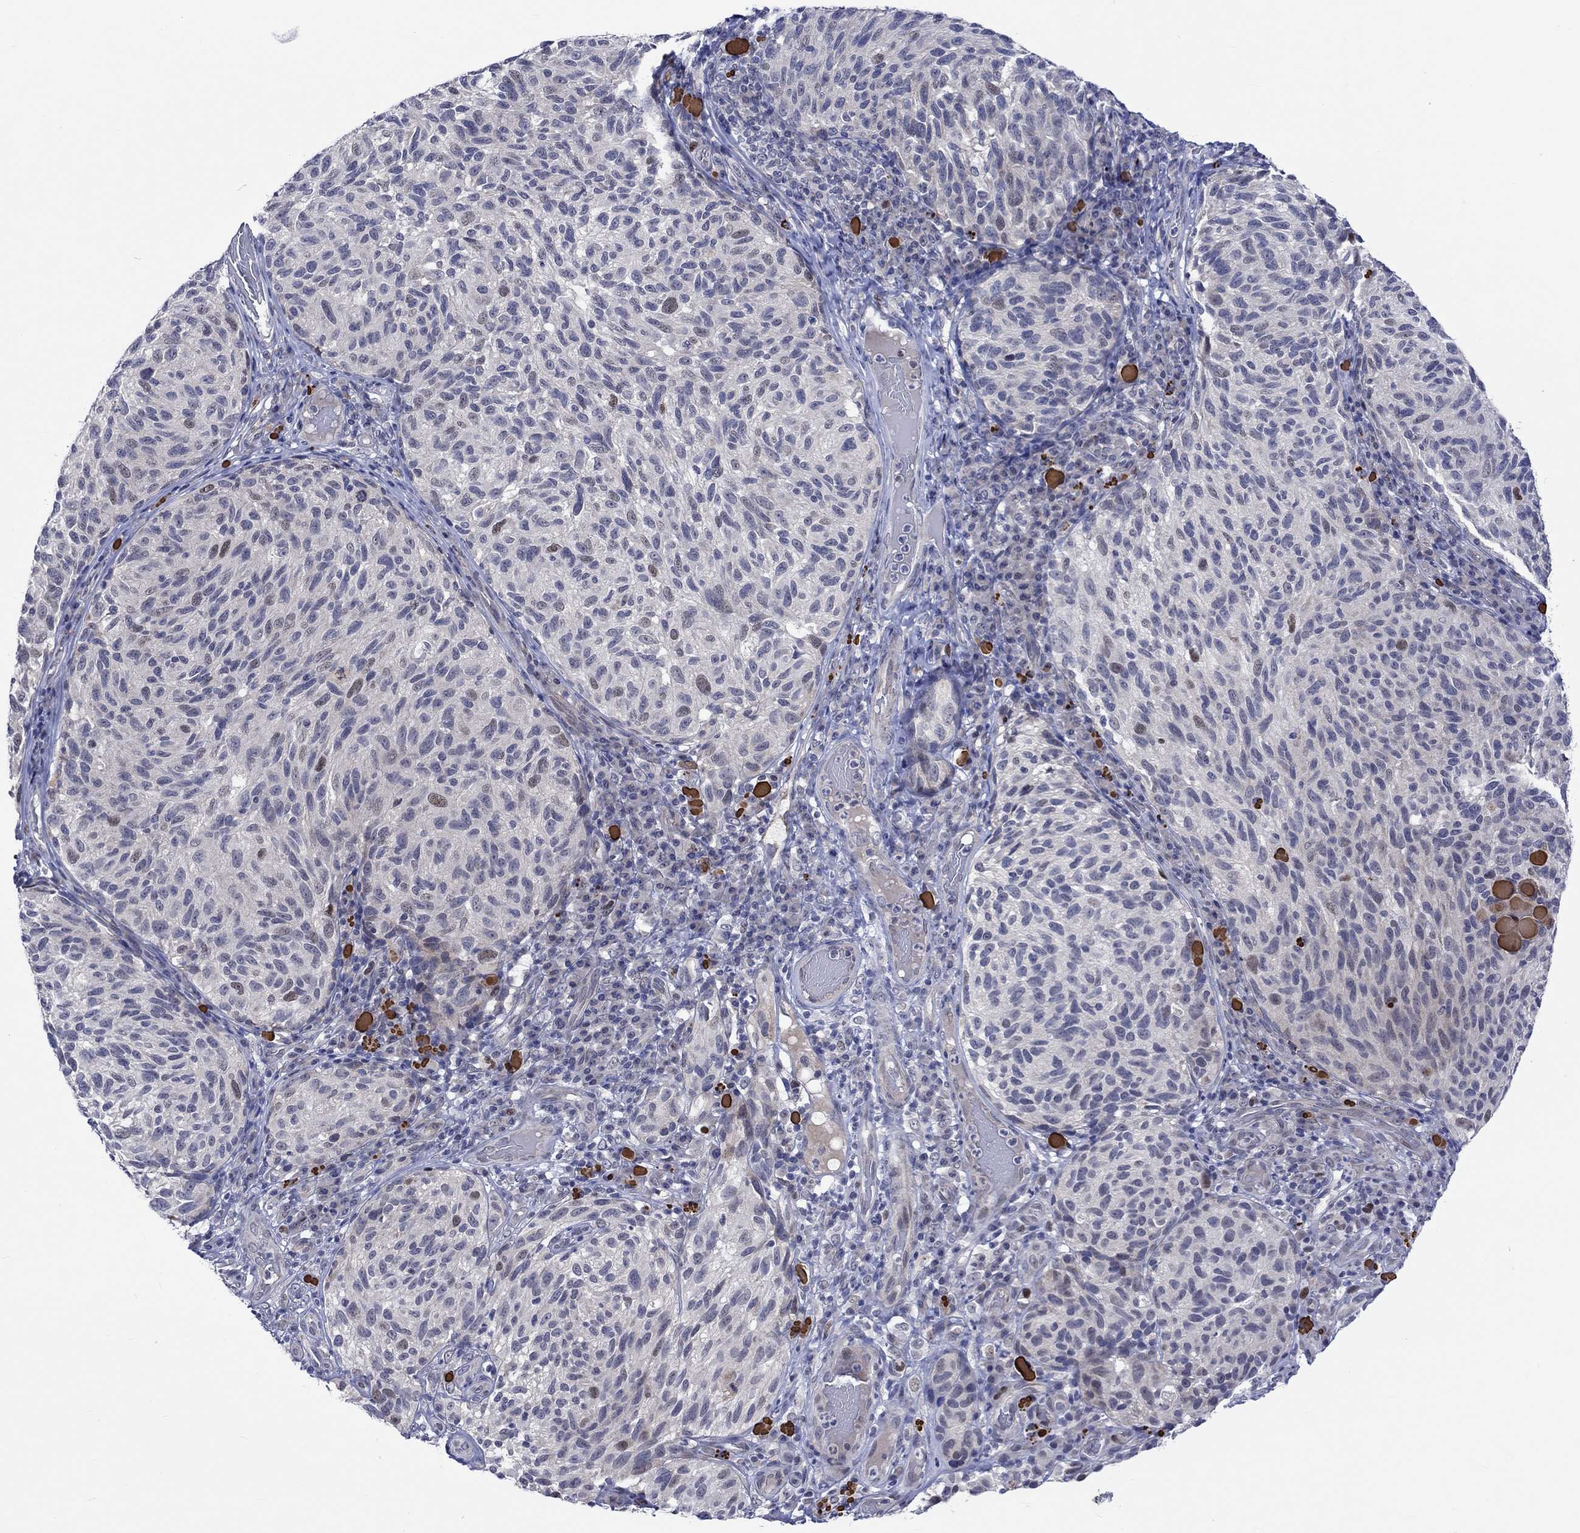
{"staining": {"intensity": "weak", "quantity": "<25%", "location": "nuclear"}, "tissue": "melanoma", "cell_type": "Tumor cells", "image_type": "cancer", "snomed": [{"axis": "morphology", "description": "Malignant melanoma, NOS"}, {"axis": "topography", "description": "Skin"}], "caption": "A high-resolution micrograph shows immunohistochemistry staining of malignant melanoma, which exhibits no significant expression in tumor cells. (Immunohistochemistry (ihc), brightfield microscopy, high magnification).", "gene": "E2F8", "patient": {"sex": "female", "age": 73}}